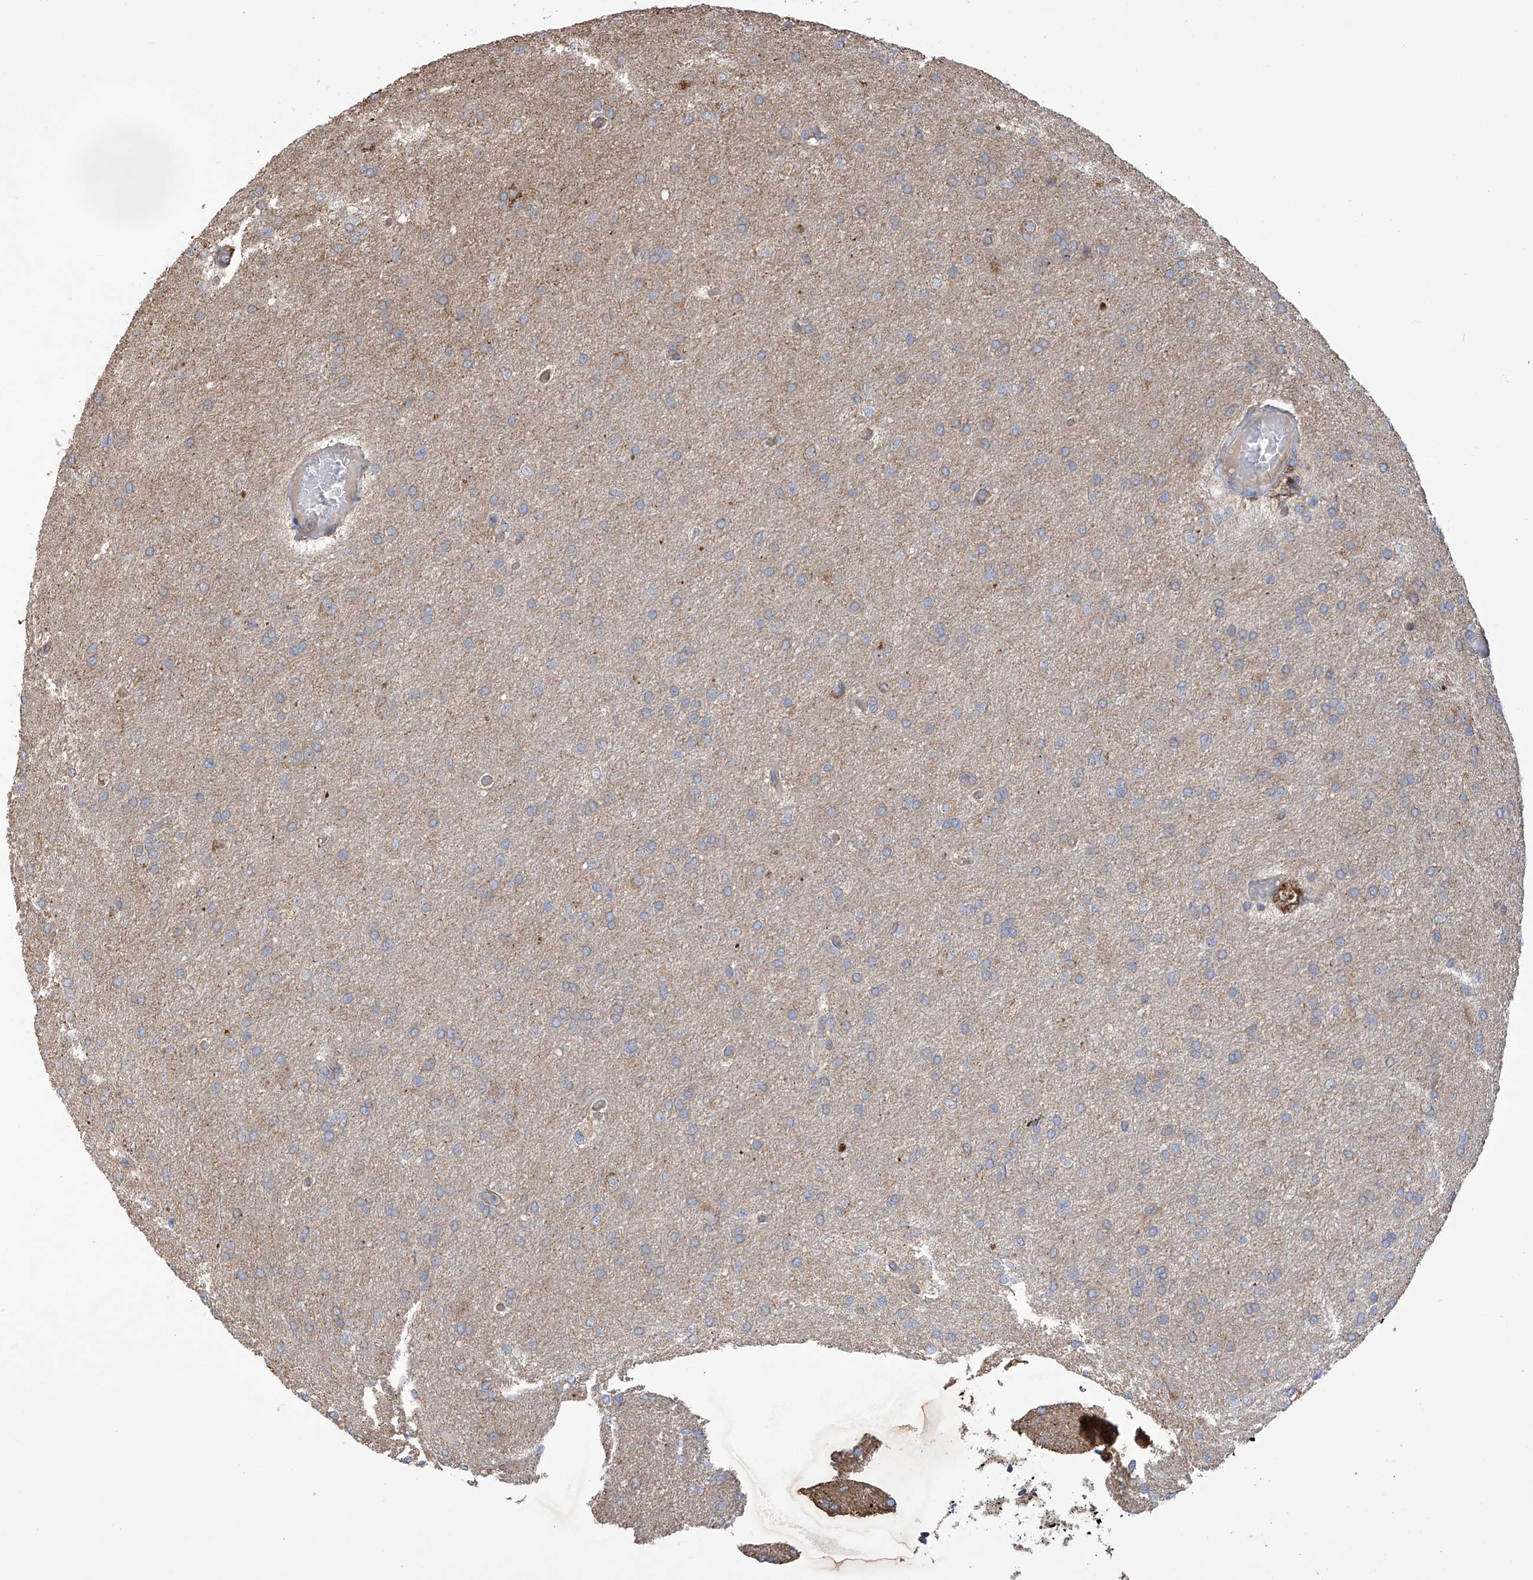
{"staining": {"intensity": "weak", "quantity": "<25%", "location": "cytoplasmic/membranous"}, "tissue": "glioma", "cell_type": "Tumor cells", "image_type": "cancer", "snomed": [{"axis": "morphology", "description": "Glioma, malignant, High grade"}, {"axis": "topography", "description": "Cerebral cortex"}], "caption": "High magnification brightfield microscopy of glioma stained with DAB (brown) and counterstained with hematoxylin (blue): tumor cells show no significant staining.", "gene": "COX10", "patient": {"sex": "female", "age": 36}}